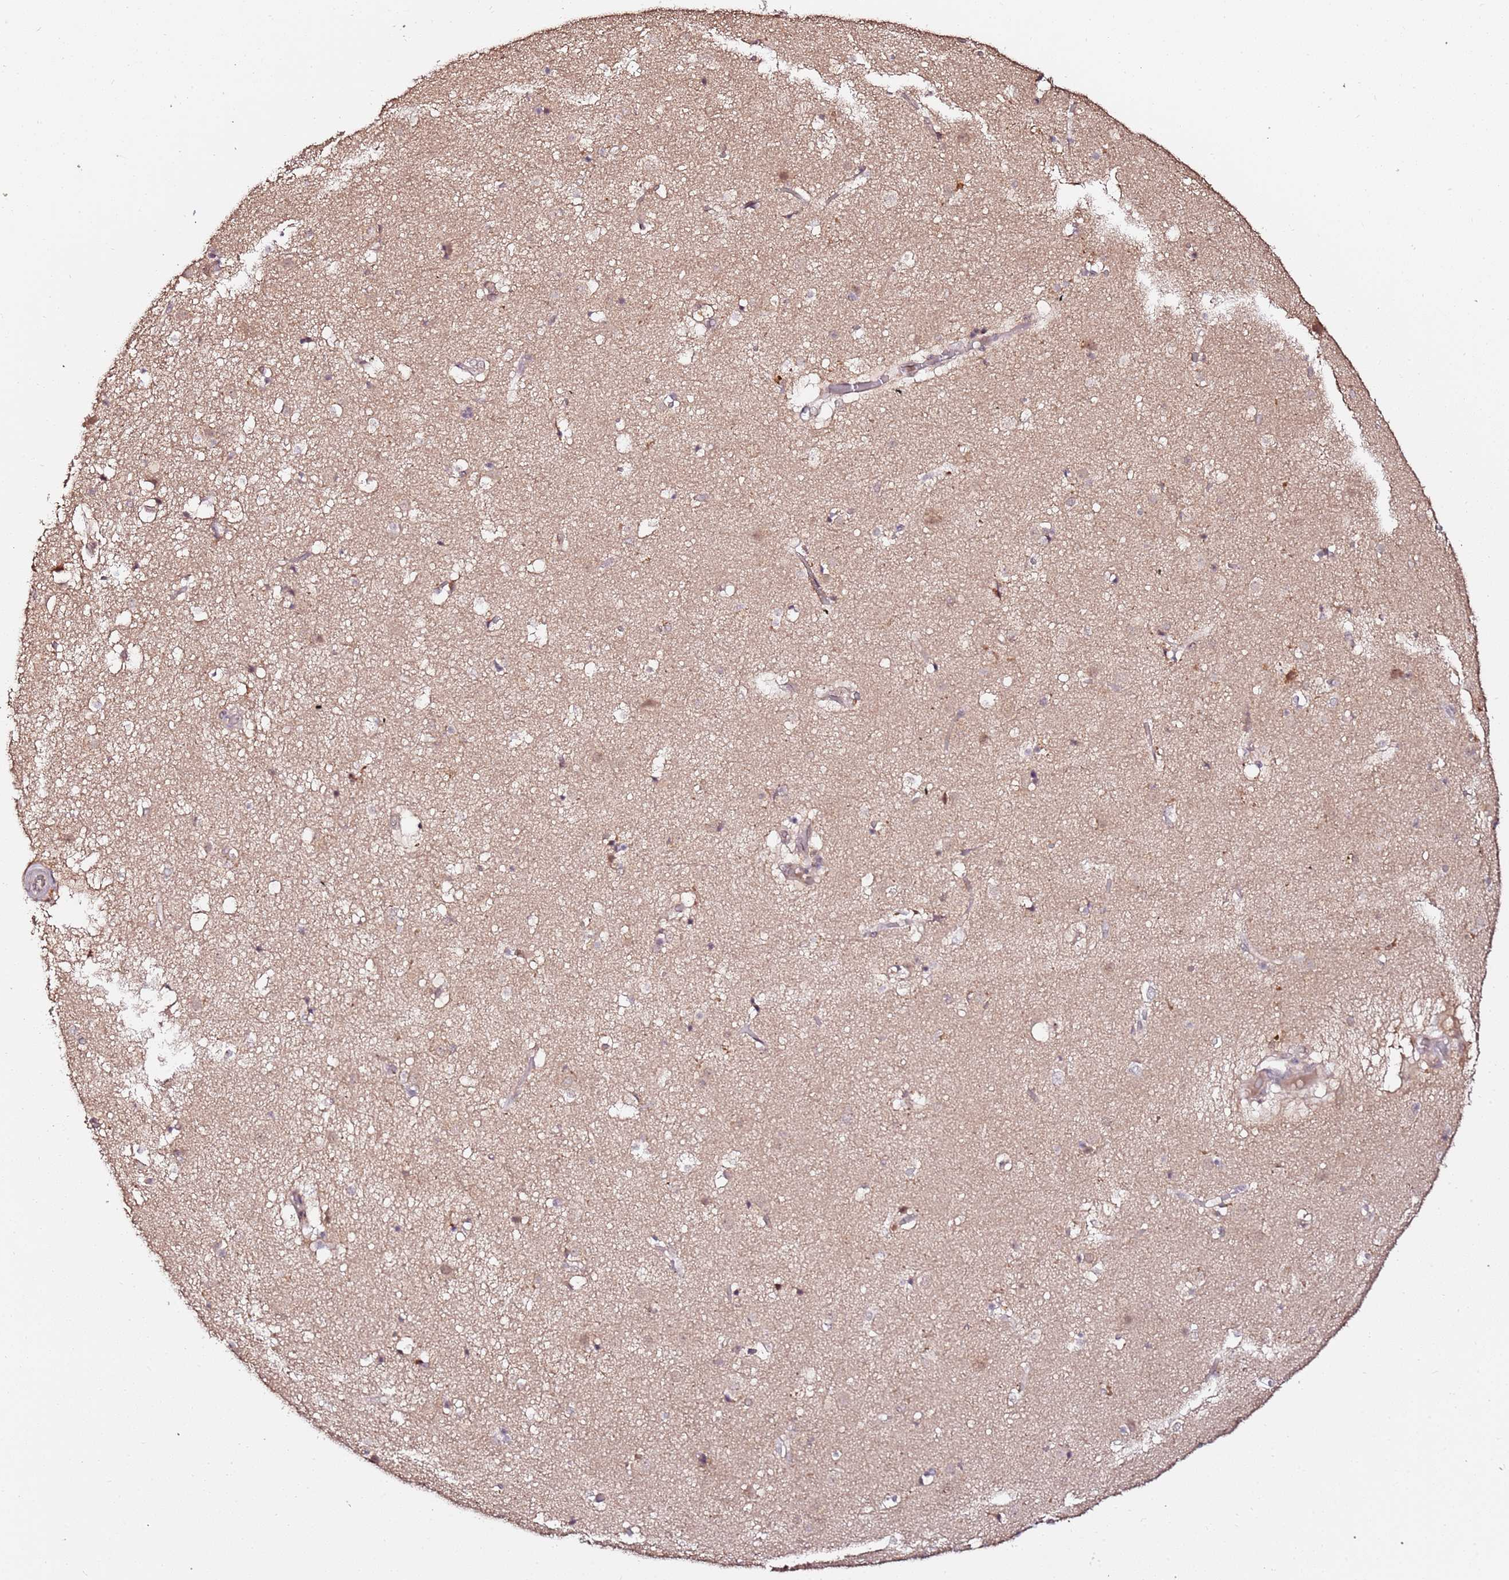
{"staining": {"intensity": "weak", "quantity": "<25%", "location": "cytoplasmic/membranous,nuclear"}, "tissue": "caudate", "cell_type": "Glial cells", "image_type": "normal", "snomed": [{"axis": "morphology", "description": "Normal tissue, NOS"}, {"axis": "topography", "description": "Lateral ventricle wall"}], "caption": "Immunohistochemical staining of benign caudate exhibits no significant positivity in glial cells. (DAB (3,3'-diaminobenzidine) immunohistochemistry (IHC), high magnification).", "gene": "OR5V1", "patient": {"sex": "male", "age": 70}}